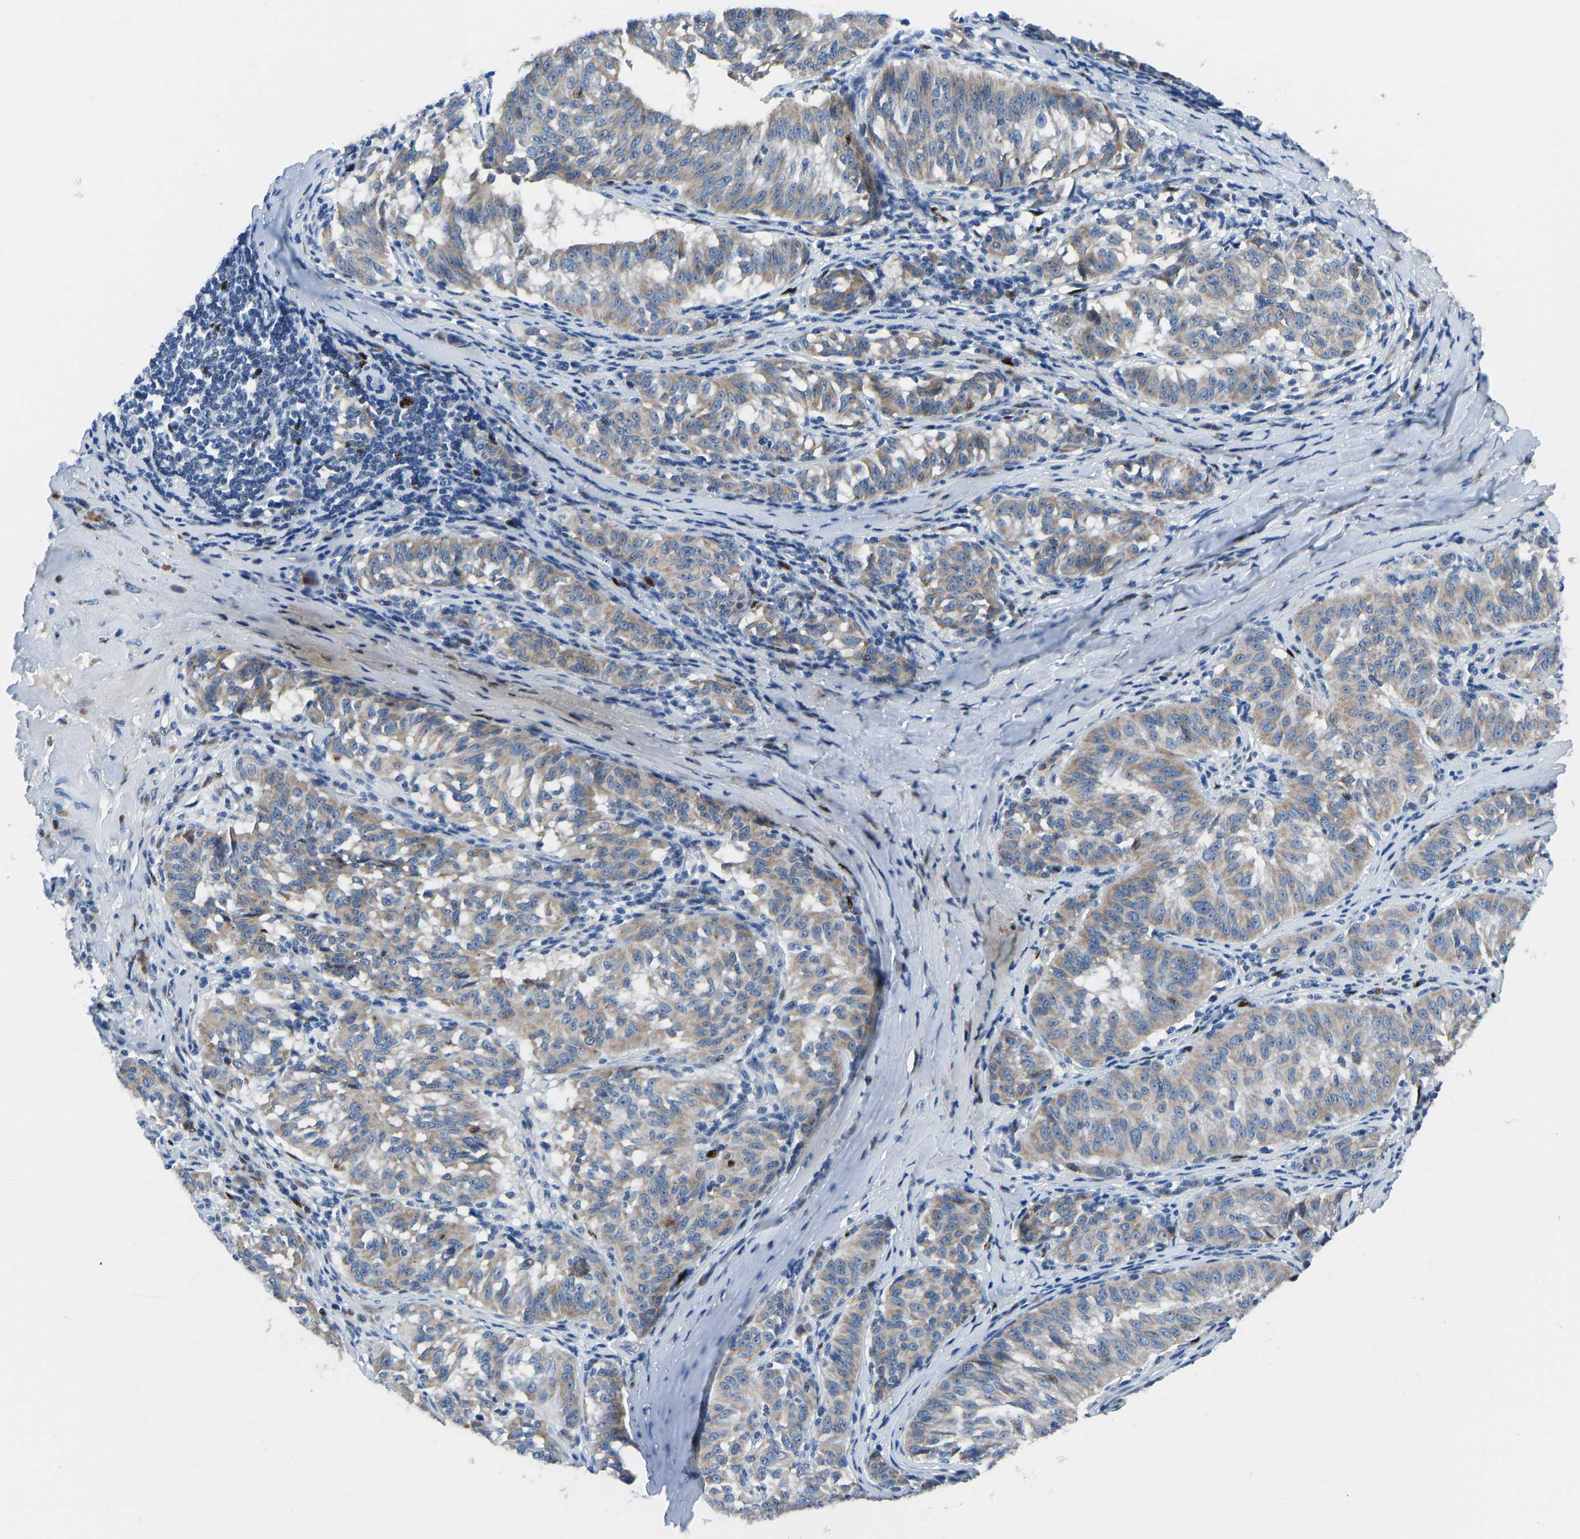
{"staining": {"intensity": "weak", "quantity": "25%-75%", "location": "cytoplasmic/membranous"}, "tissue": "melanoma", "cell_type": "Tumor cells", "image_type": "cancer", "snomed": [{"axis": "morphology", "description": "Malignant melanoma, NOS"}, {"axis": "topography", "description": "Skin"}], "caption": "Protein expression analysis of human malignant melanoma reveals weak cytoplasmic/membranous positivity in about 25%-75% of tumor cells.", "gene": "EGR1", "patient": {"sex": "female", "age": 72}}